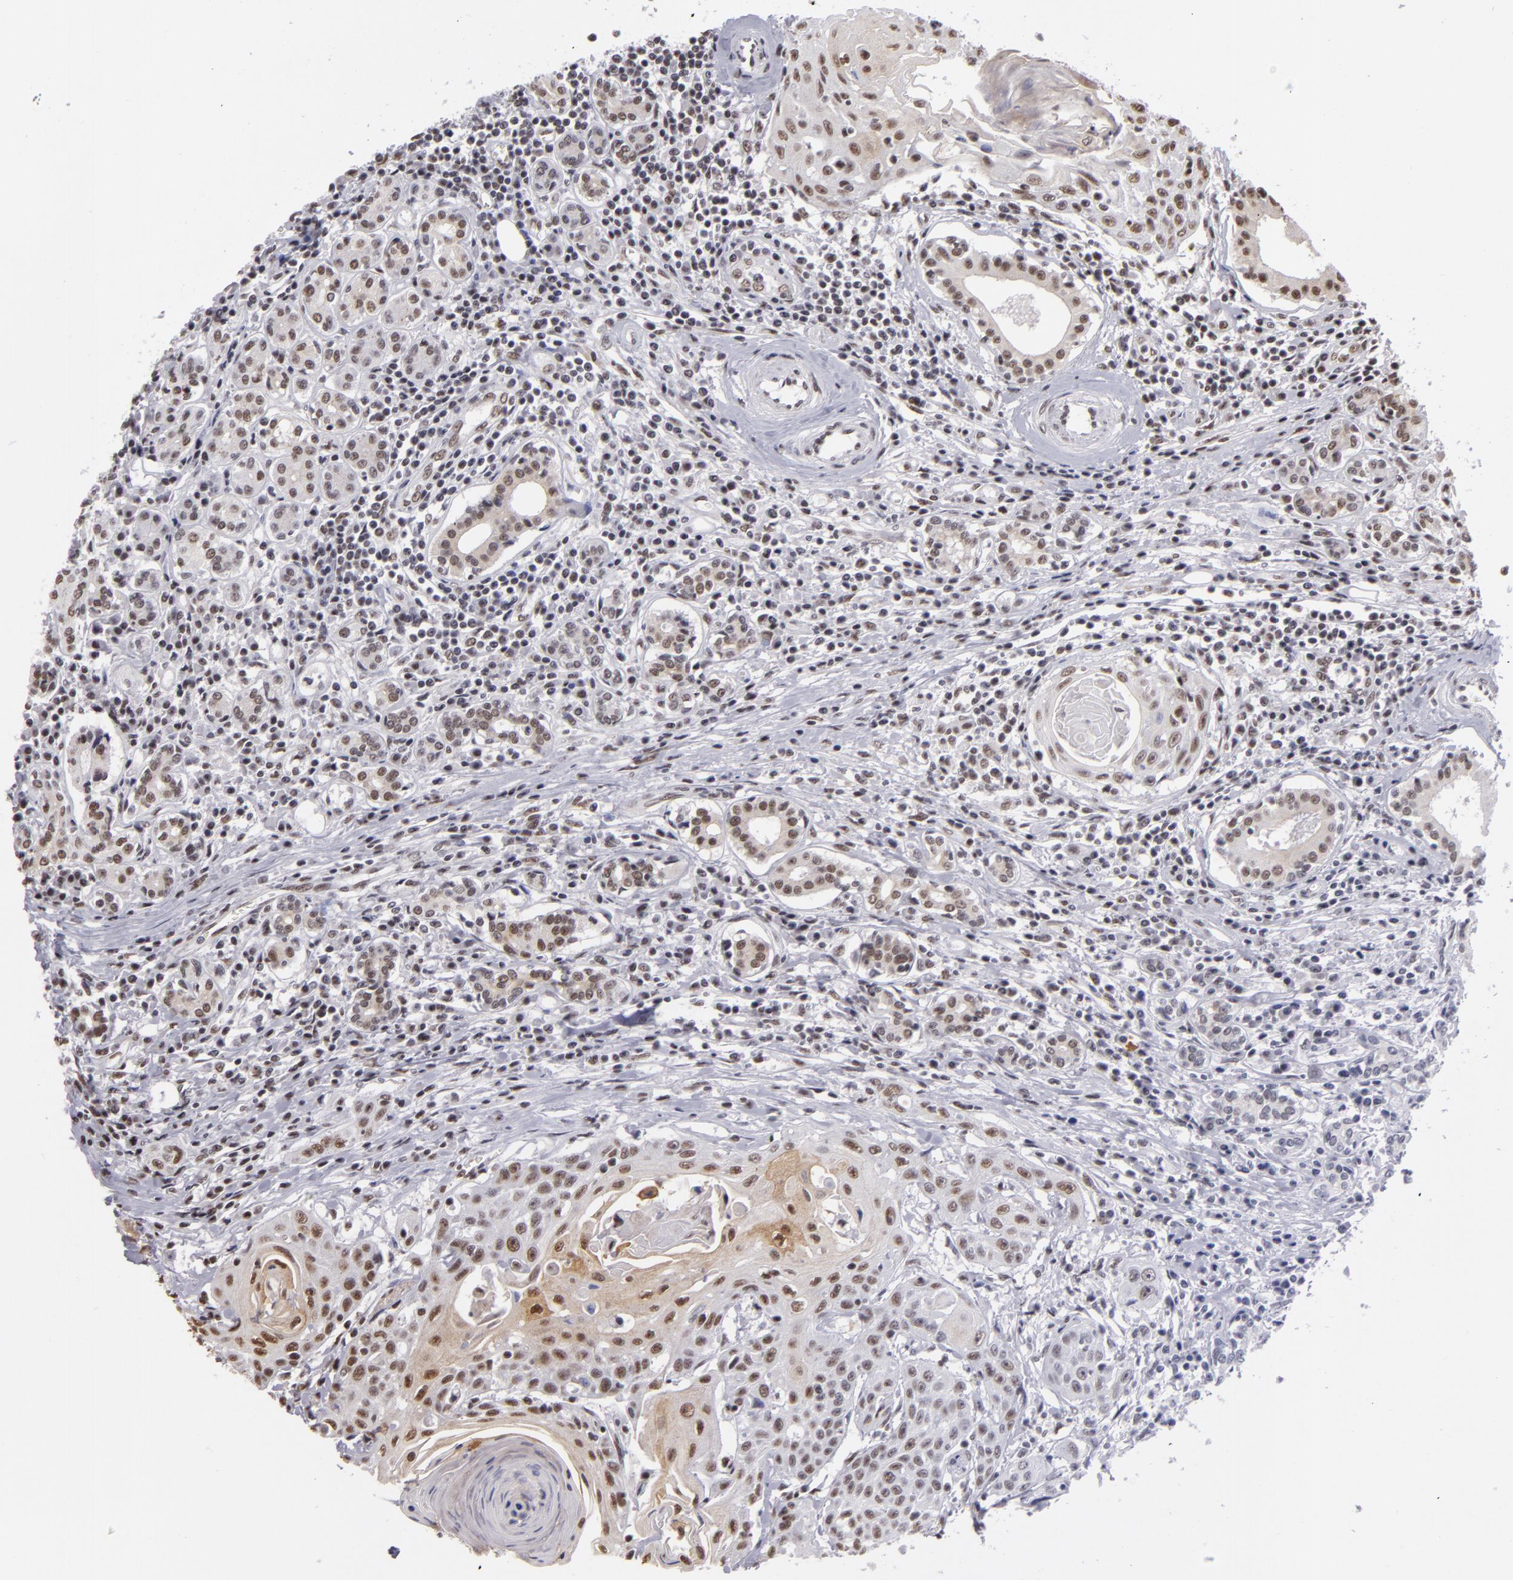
{"staining": {"intensity": "moderate", "quantity": ">75%", "location": "nuclear"}, "tissue": "head and neck cancer", "cell_type": "Tumor cells", "image_type": "cancer", "snomed": [{"axis": "morphology", "description": "Squamous cell carcinoma, NOS"}, {"axis": "morphology", "description": "Squamous cell carcinoma, metastatic, NOS"}, {"axis": "topography", "description": "Lymph node"}, {"axis": "topography", "description": "Salivary gland"}, {"axis": "topography", "description": "Head-Neck"}], "caption": "This histopathology image shows immunohistochemistry staining of human head and neck cancer (metastatic squamous cell carcinoma), with medium moderate nuclear staining in approximately >75% of tumor cells.", "gene": "INTS6", "patient": {"sex": "female", "age": 74}}